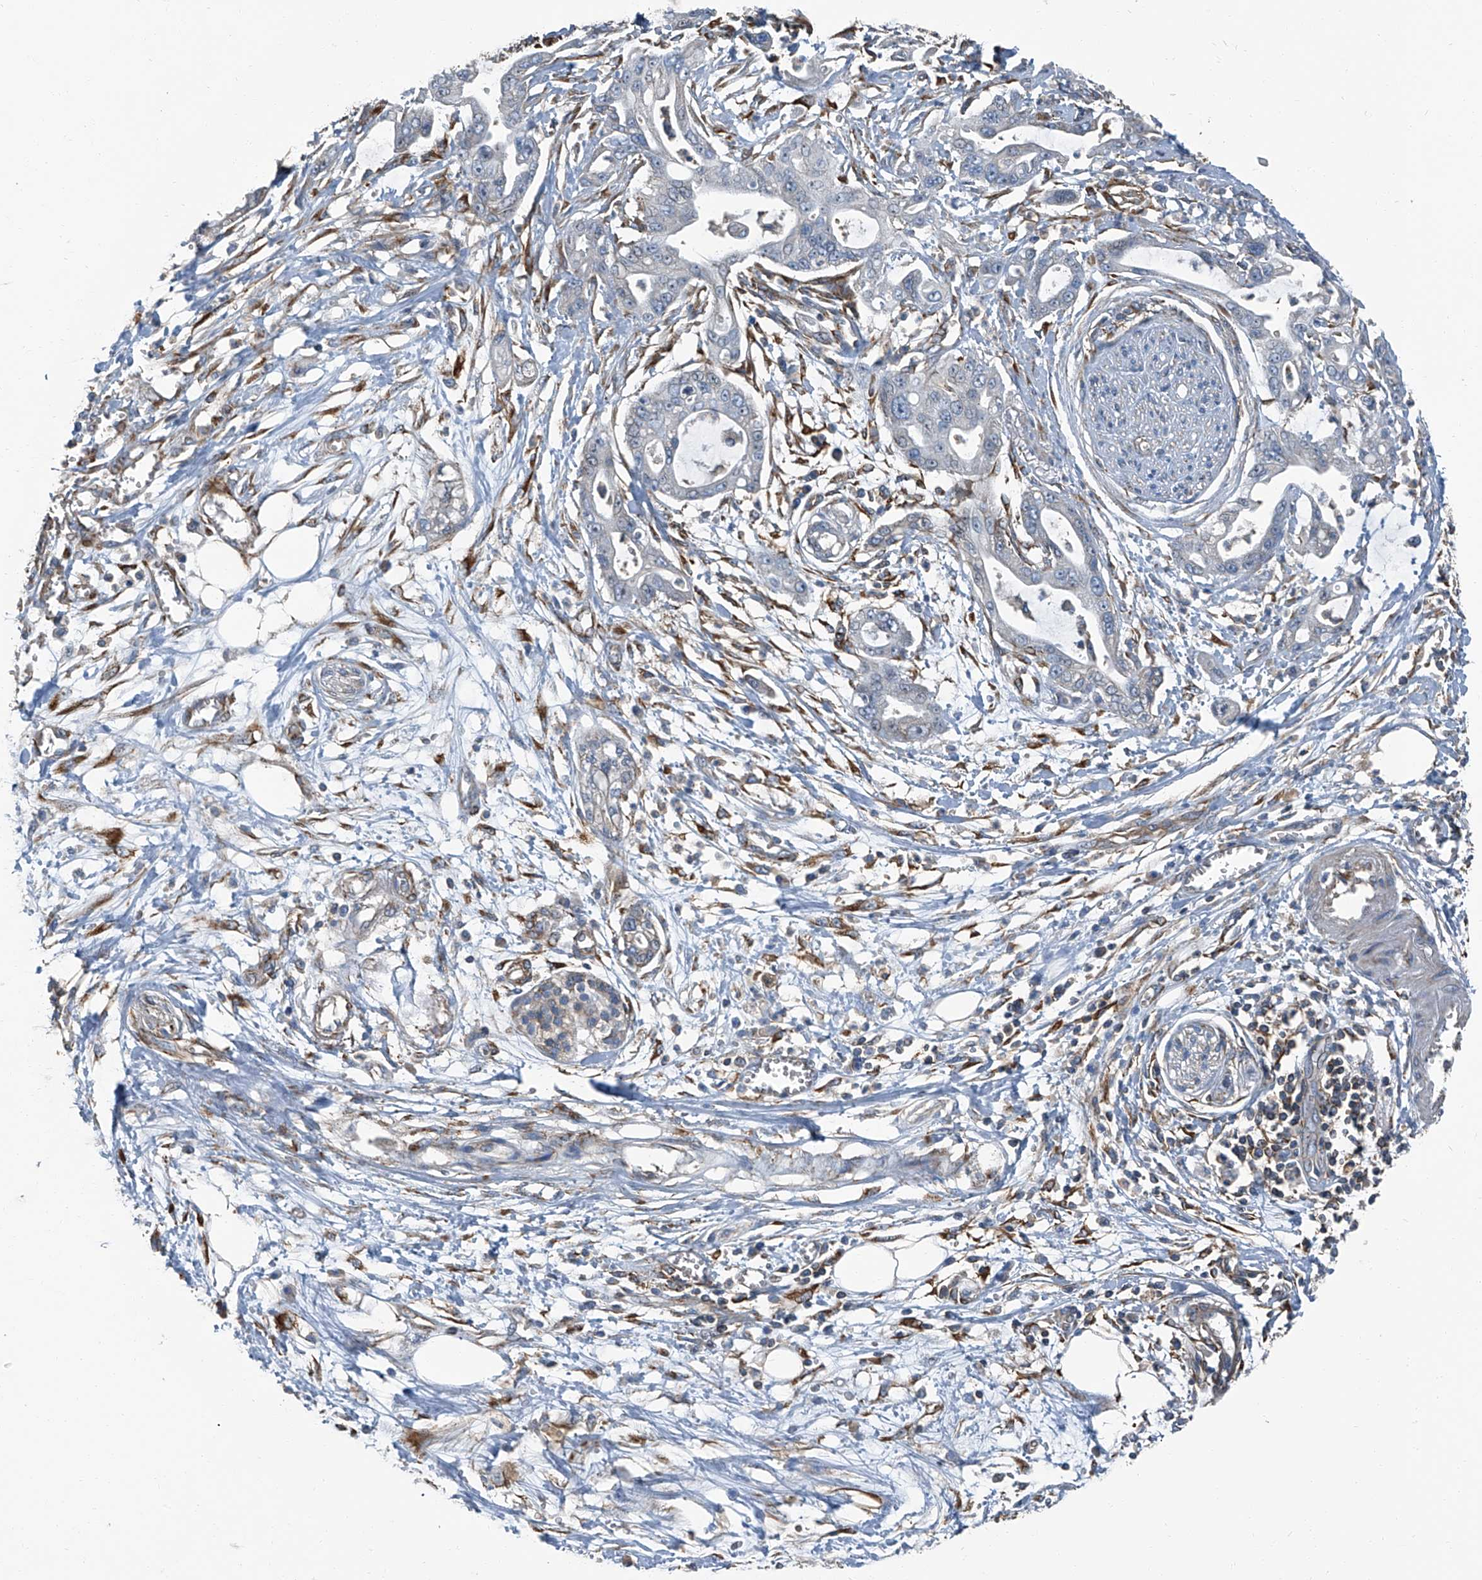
{"staining": {"intensity": "negative", "quantity": "none", "location": "none"}, "tissue": "pancreatic cancer", "cell_type": "Tumor cells", "image_type": "cancer", "snomed": [{"axis": "morphology", "description": "Adenocarcinoma, NOS"}, {"axis": "topography", "description": "Pancreas"}], "caption": "Tumor cells are negative for protein expression in human pancreatic cancer. (DAB IHC with hematoxylin counter stain).", "gene": "SEPTIN7", "patient": {"sex": "male", "age": 68}}